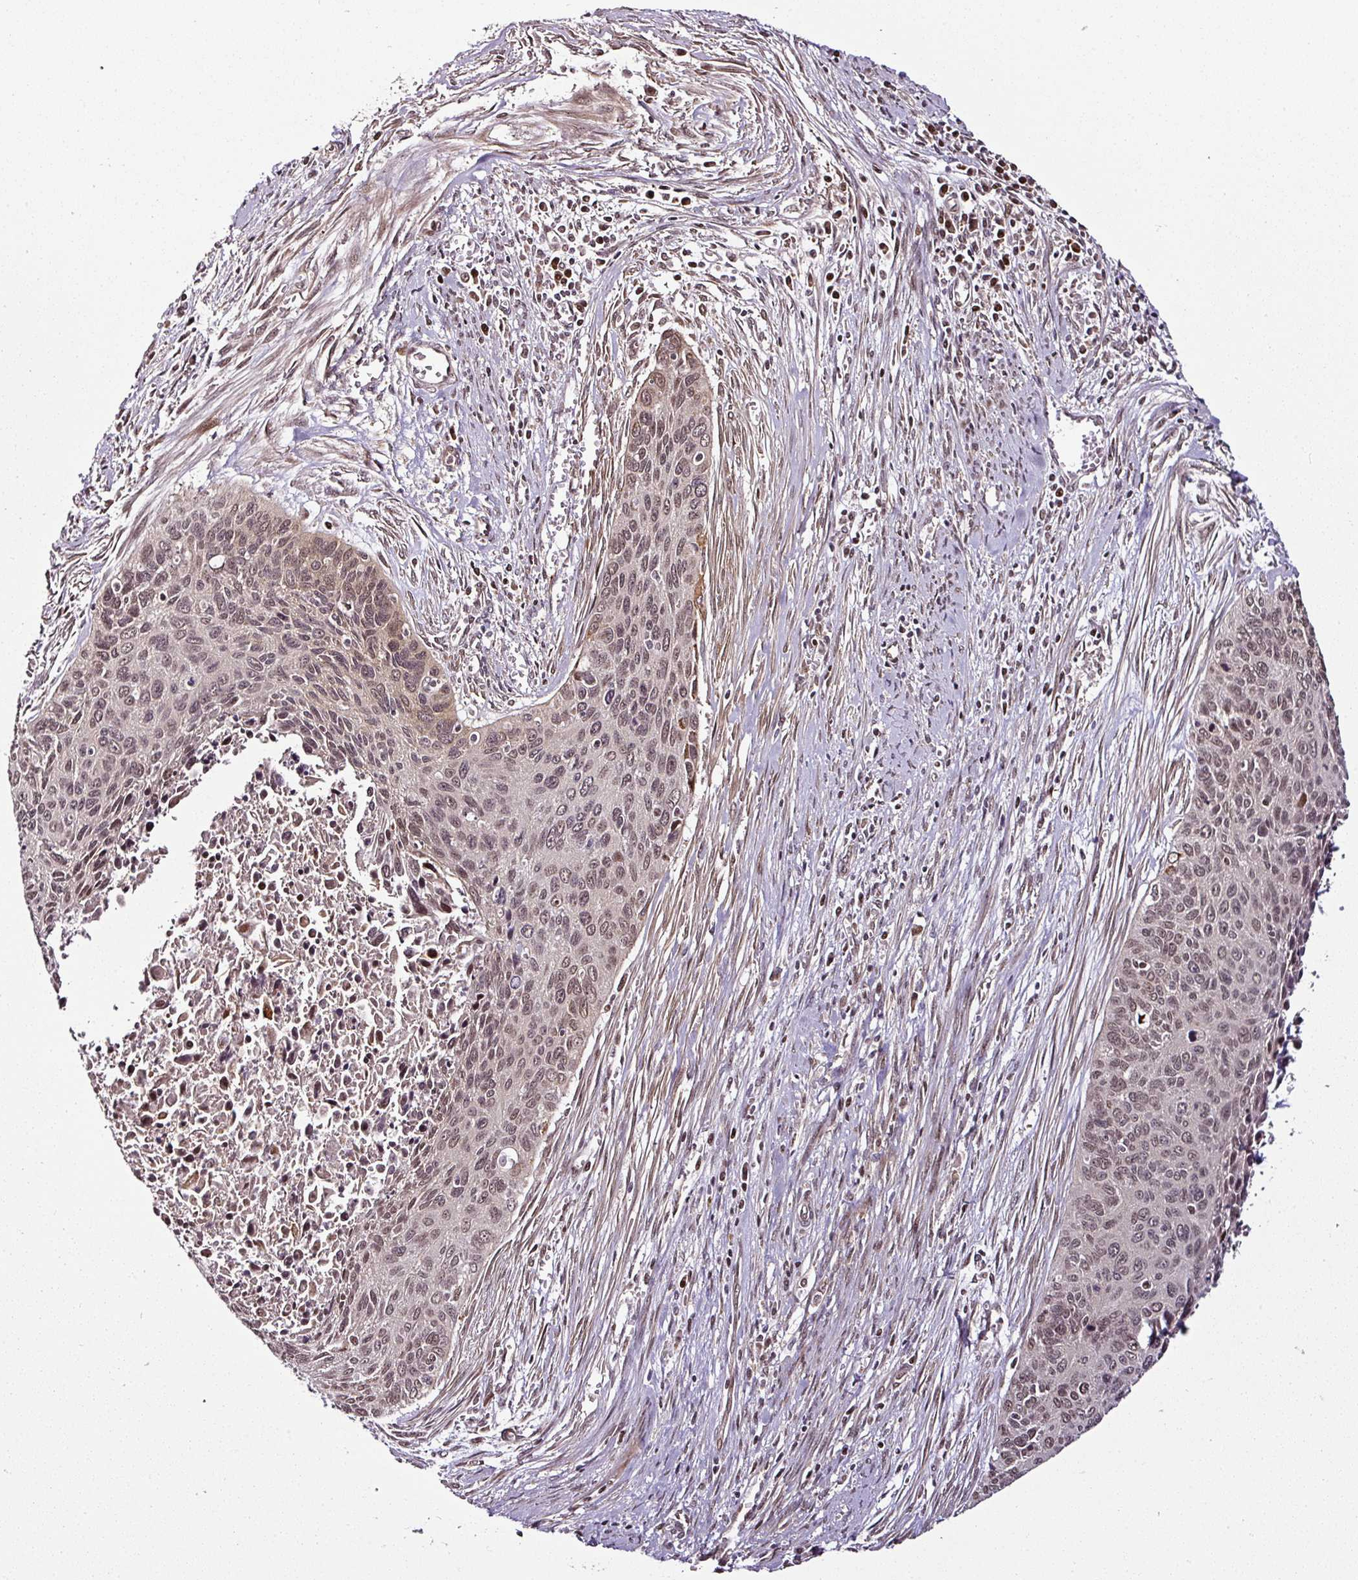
{"staining": {"intensity": "weak", "quantity": "25%-75%", "location": "nuclear"}, "tissue": "cervical cancer", "cell_type": "Tumor cells", "image_type": "cancer", "snomed": [{"axis": "morphology", "description": "Squamous cell carcinoma, NOS"}, {"axis": "topography", "description": "Cervix"}], "caption": "IHC photomicrograph of neoplastic tissue: human squamous cell carcinoma (cervical) stained using immunohistochemistry (IHC) displays low levels of weak protein expression localized specifically in the nuclear of tumor cells, appearing as a nuclear brown color.", "gene": "COPRS", "patient": {"sex": "female", "age": 55}}